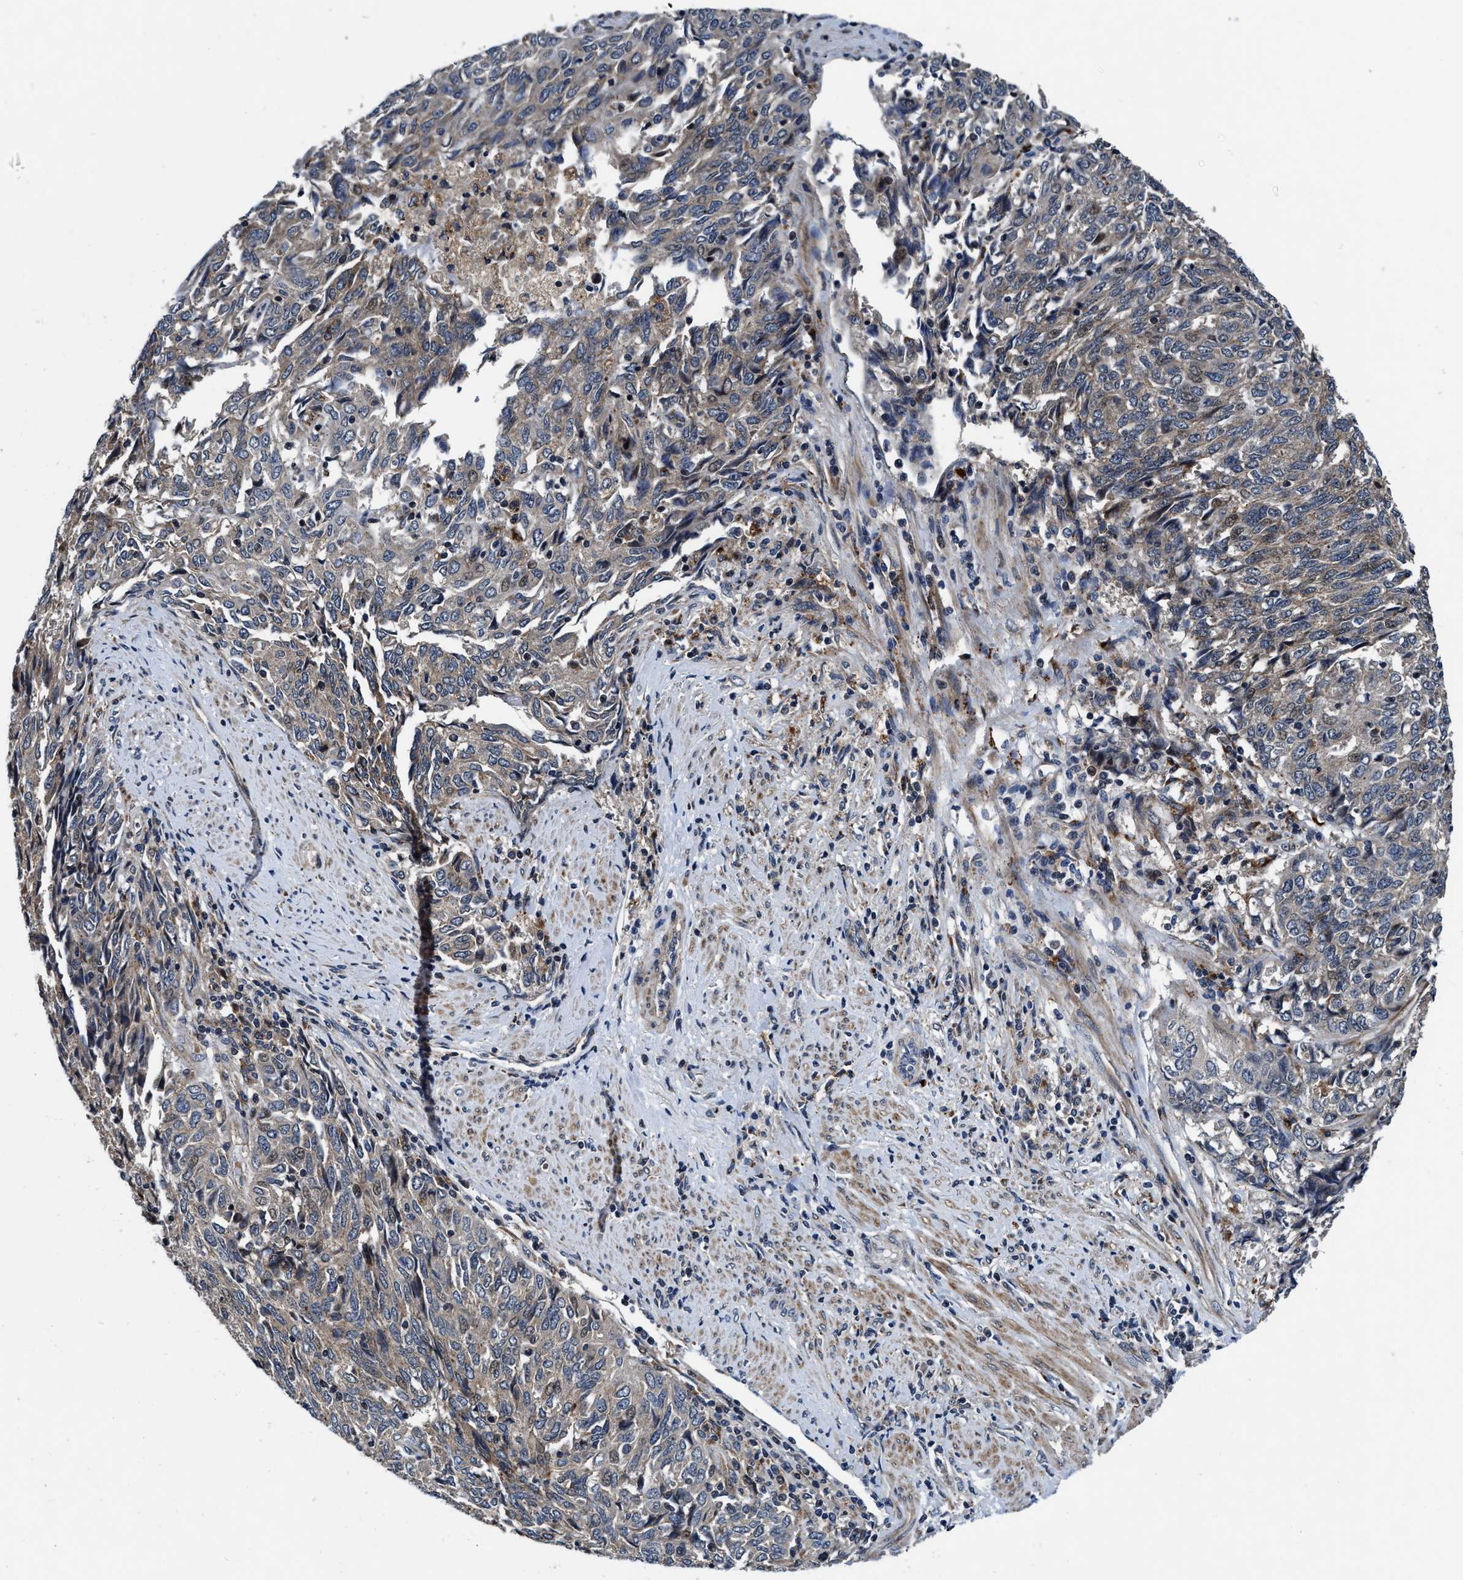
{"staining": {"intensity": "weak", "quantity": "<25%", "location": "cytoplasmic/membranous"}, "tissue": "endometrial cancer", "cell_type": "Tumor cells", "image_type": "cancer", "snomed": [{"axis": "morphology", "description": "Adenocarcinoma, NOS"}, {"axis": "topography", "description": "Endometrium"}], "caption": "Immunohistochemical staining of endometrial cancer (adenocarcinoma) reveals no significant positivity in tumor cells.", "gene": "C2orf66", "patient": {"sex": "female", "age": 80}}